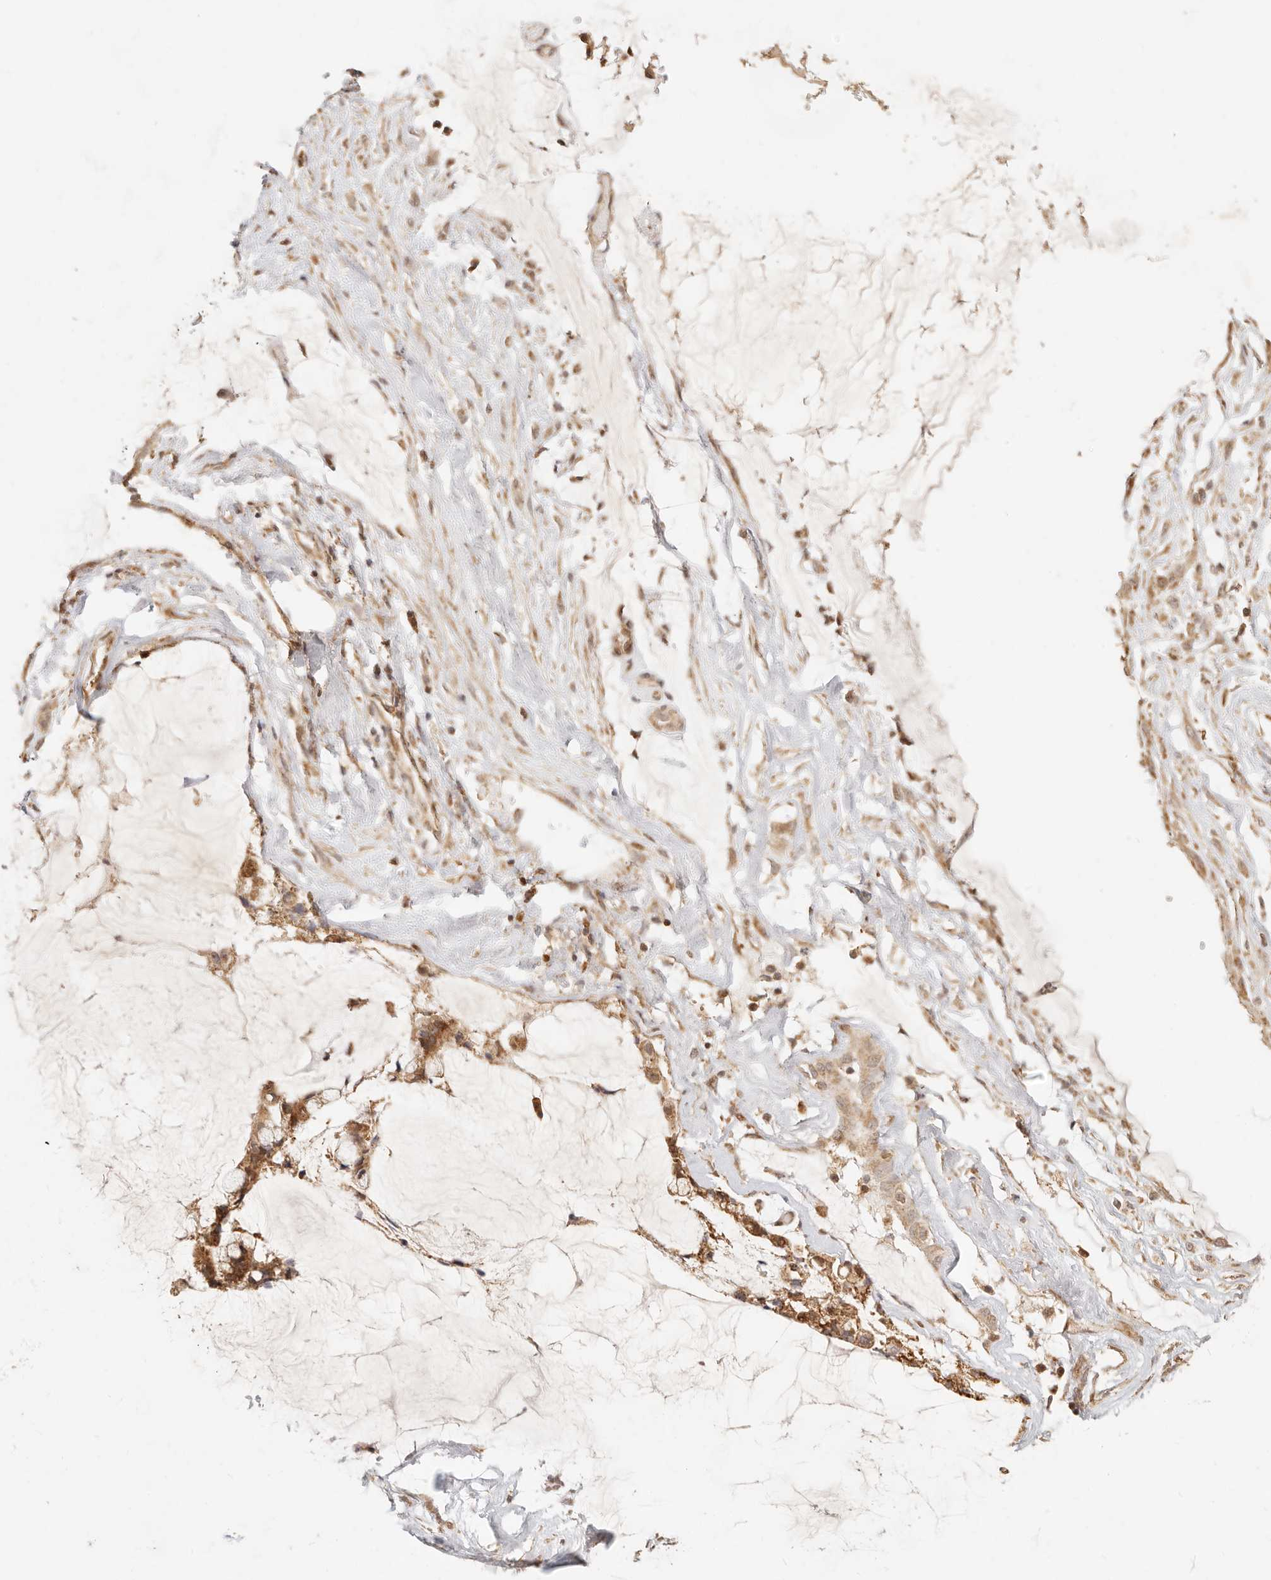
{"staining": {"intensity": "moderate", "quantity": ">75%", "location": "cytoplasmic/membranous"}, "tissue": "ovarian cancer", "cell_type": "Tumor cells", "image_type": "cancer", "snomed": [{"axis": "morphology", "description": "Cystadenocarcinoma, mucinous, NOS"}, {"axis": "topography", "description": "Ovary"}], "caption": "Protein expression analysis of mucinous cystadenocarcinoma (ovarian) shows moderate cytoplasmic/membranous positivity in about >75% of tumor cells.", "gene": "TIMM17A", "patient": {"sex": "female", "age": 39}}